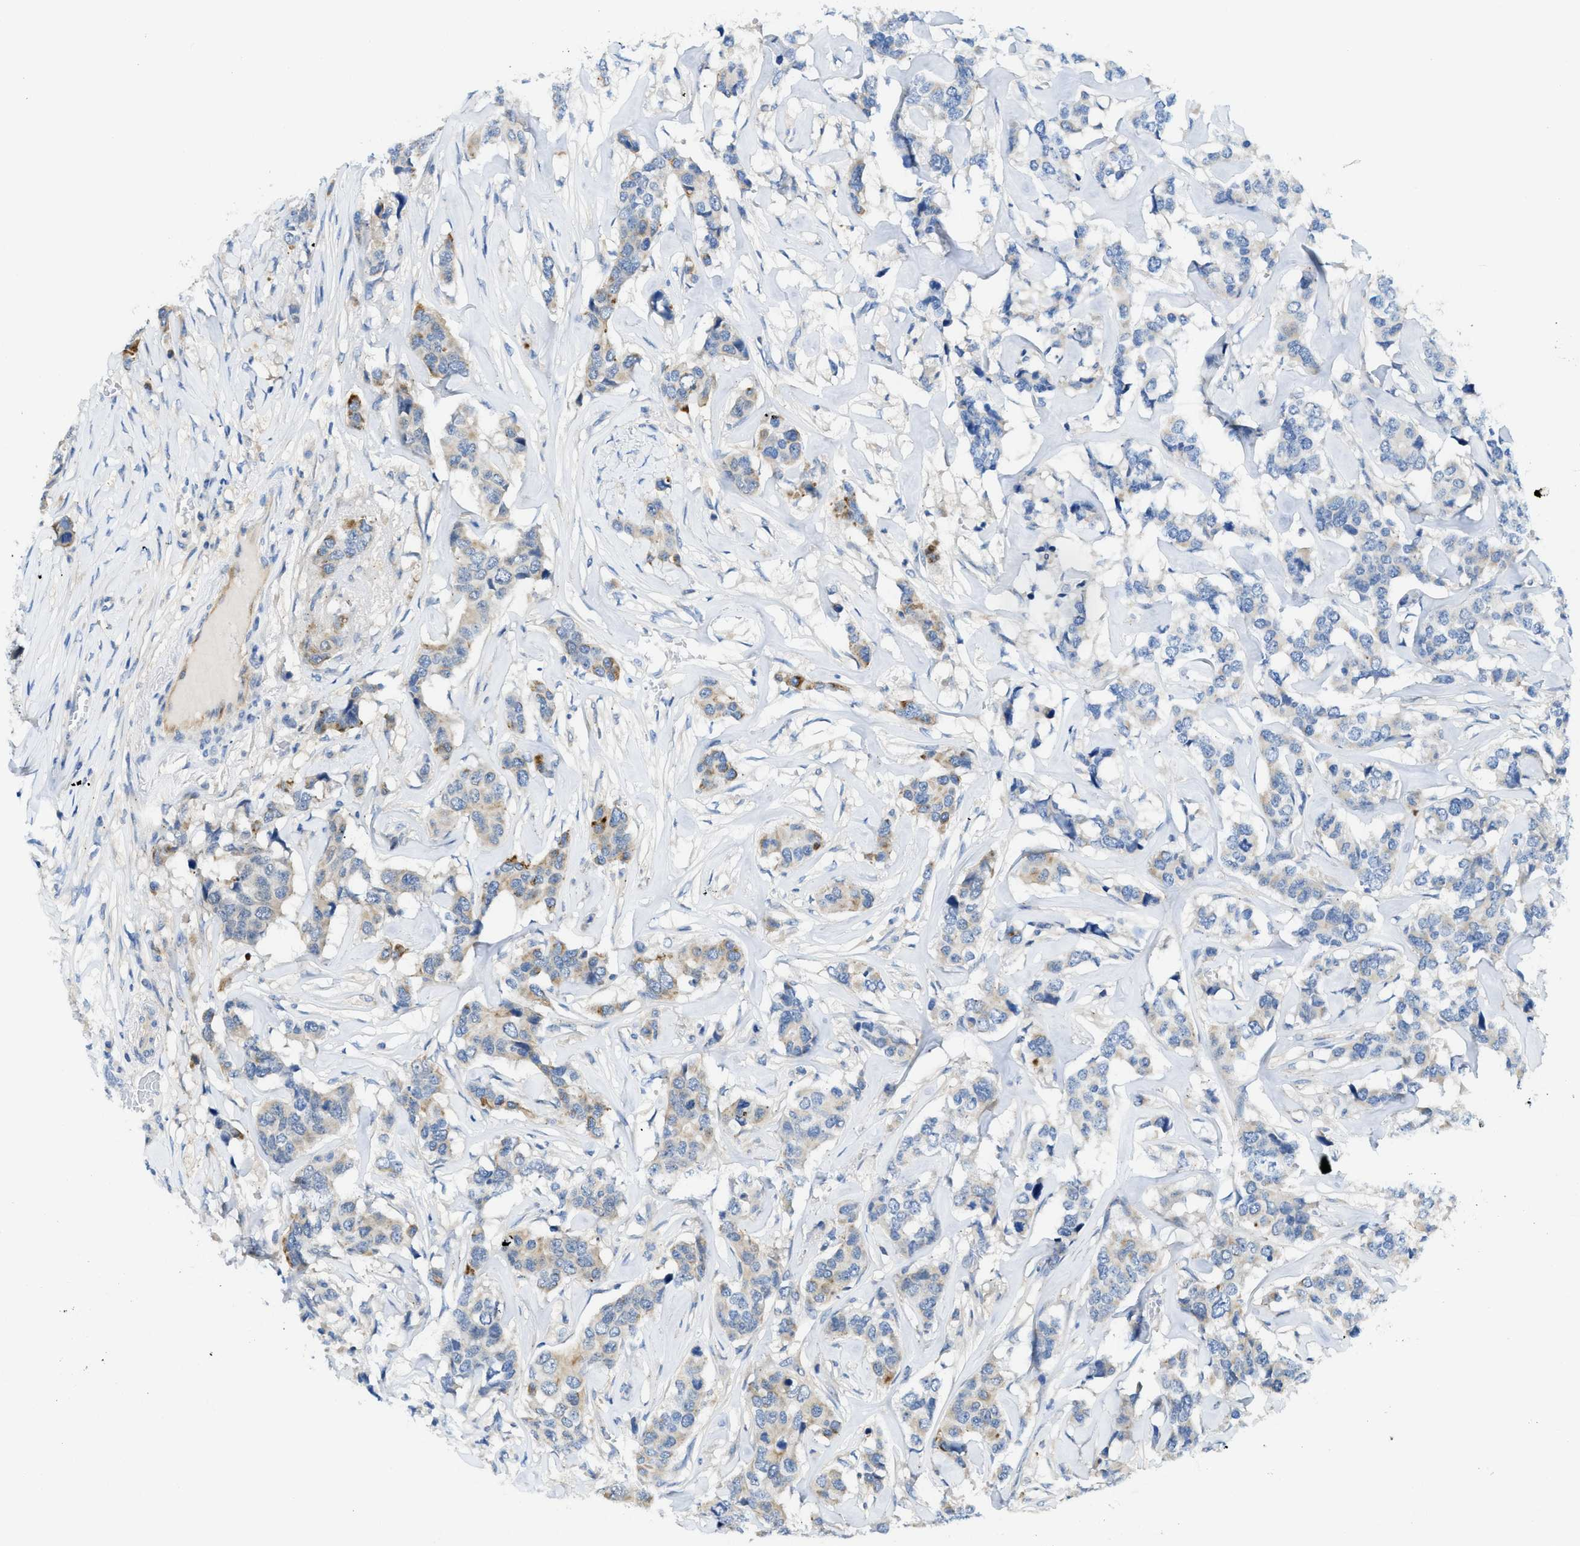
{"staining": {"intensity": "moderate", "quantity": "<25%", "location": "cytoplasmic/membranous"}, "tissue": "breast cancer", "cell_type": "Tumor cells", "image_type": "cancer", "snomed": [{"axis": "morphology", "description": "Lobular carcinoma"}, {"axis": "topography", "description": "Breast"}], "caption": "This micrograph reveals lobular carcinoma (breast) stained with immunohistochemistry (IHC) to label a protein in brown. The cytoplasmic/membranous of tumor cells show moderate positivity for the protein. Nuclei are counter-stained blue.", "gene": "RIPK2", "patient": {"sex": "female", "age": 59}}